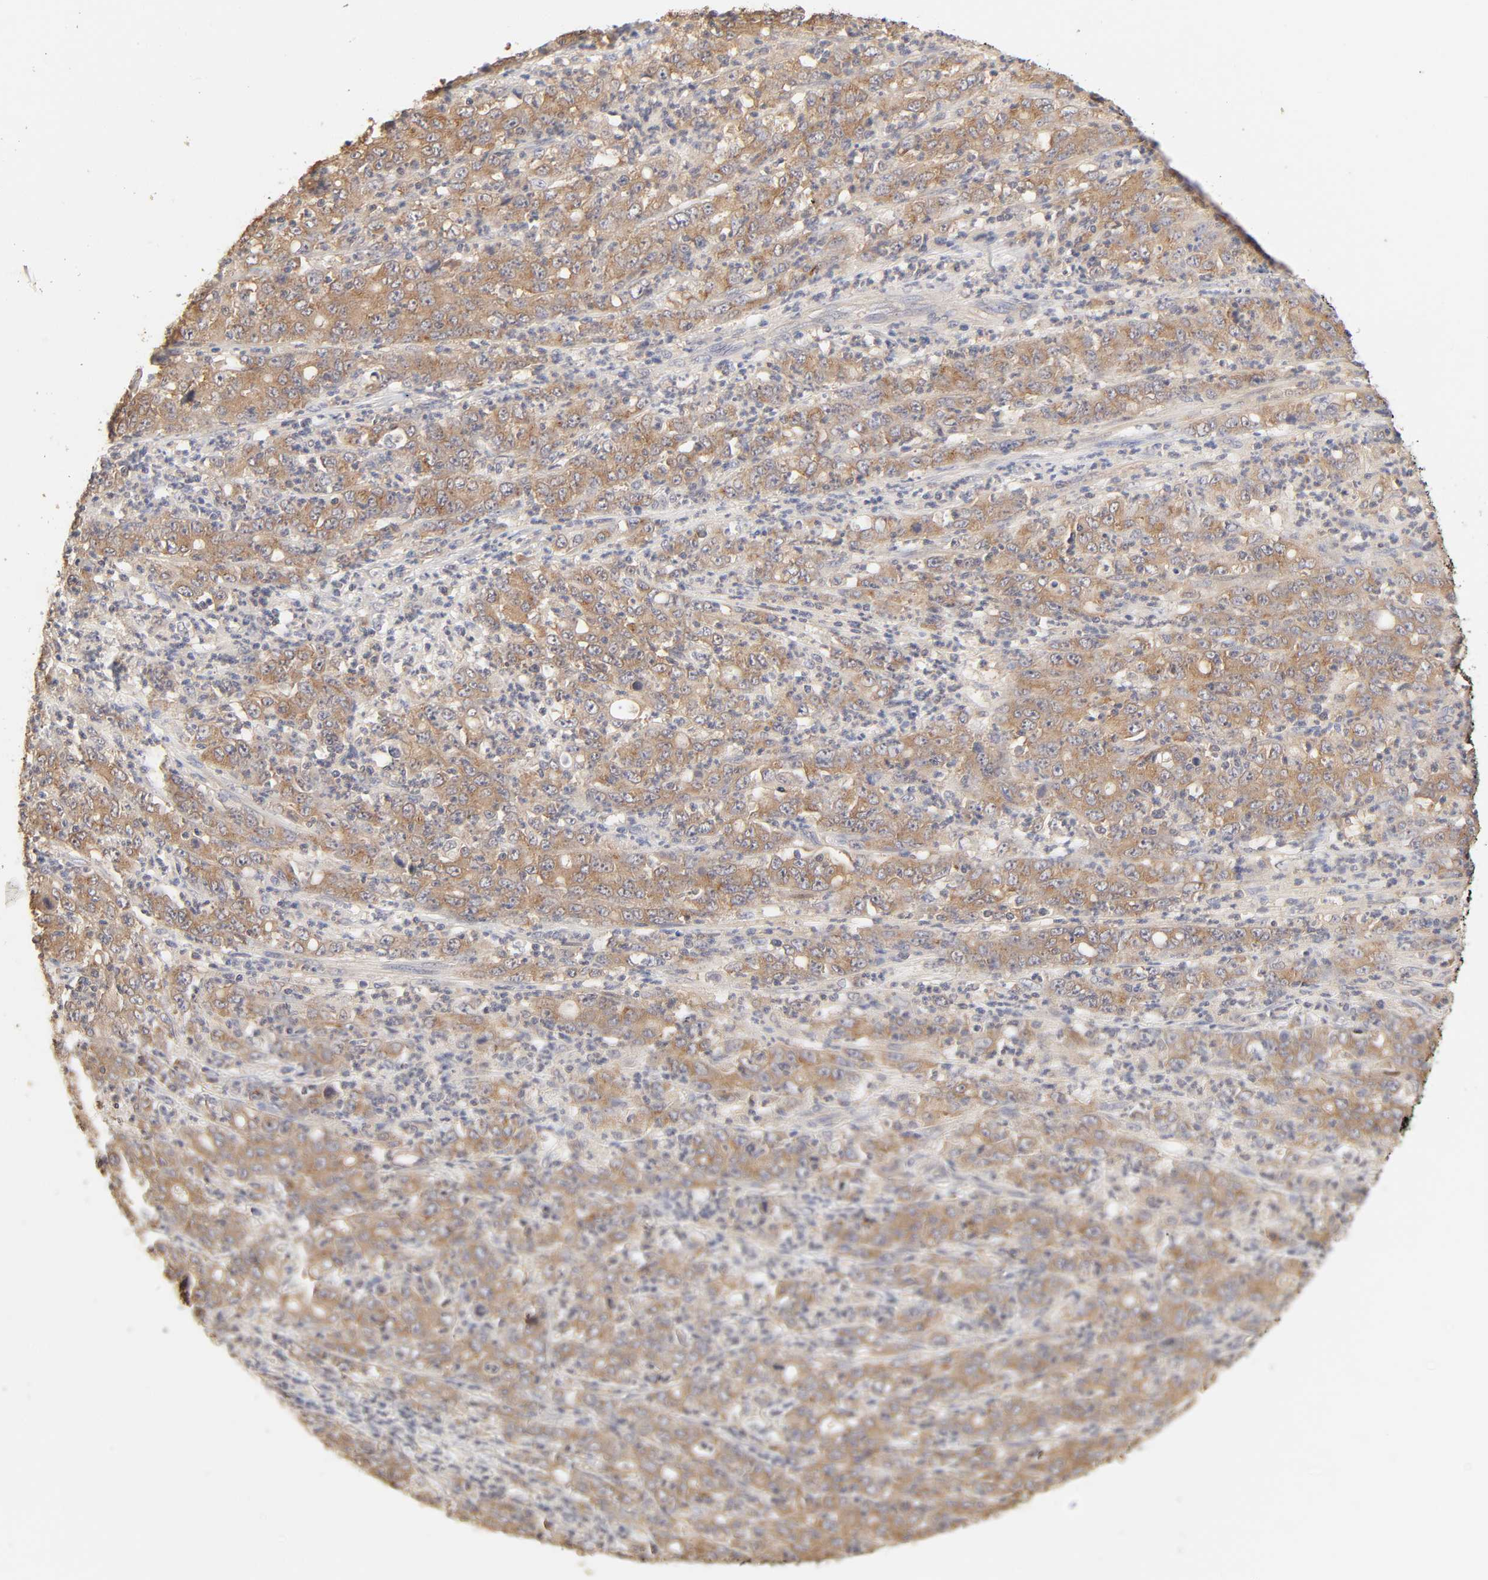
{"staining": {"intensity": "moderate", "quantity": ">75%", "location": "cytoplasmic/membranous"}, "tissue": "stomach cancer", "cell_type": "Tumor cells", "image_type": "cancer", "snomed": [{"axis": "morphology", "description": "Adenocarcinoma, NOS"}, {"axis": "topography", "description": "Stomach, lower"}], "caption": "Stomach adenocarcinoma stained with a protein marker exhibits moderate staining in tumor cells.", "gene": "AP1G2", "patient": {"sex": "female", "age": 71}}